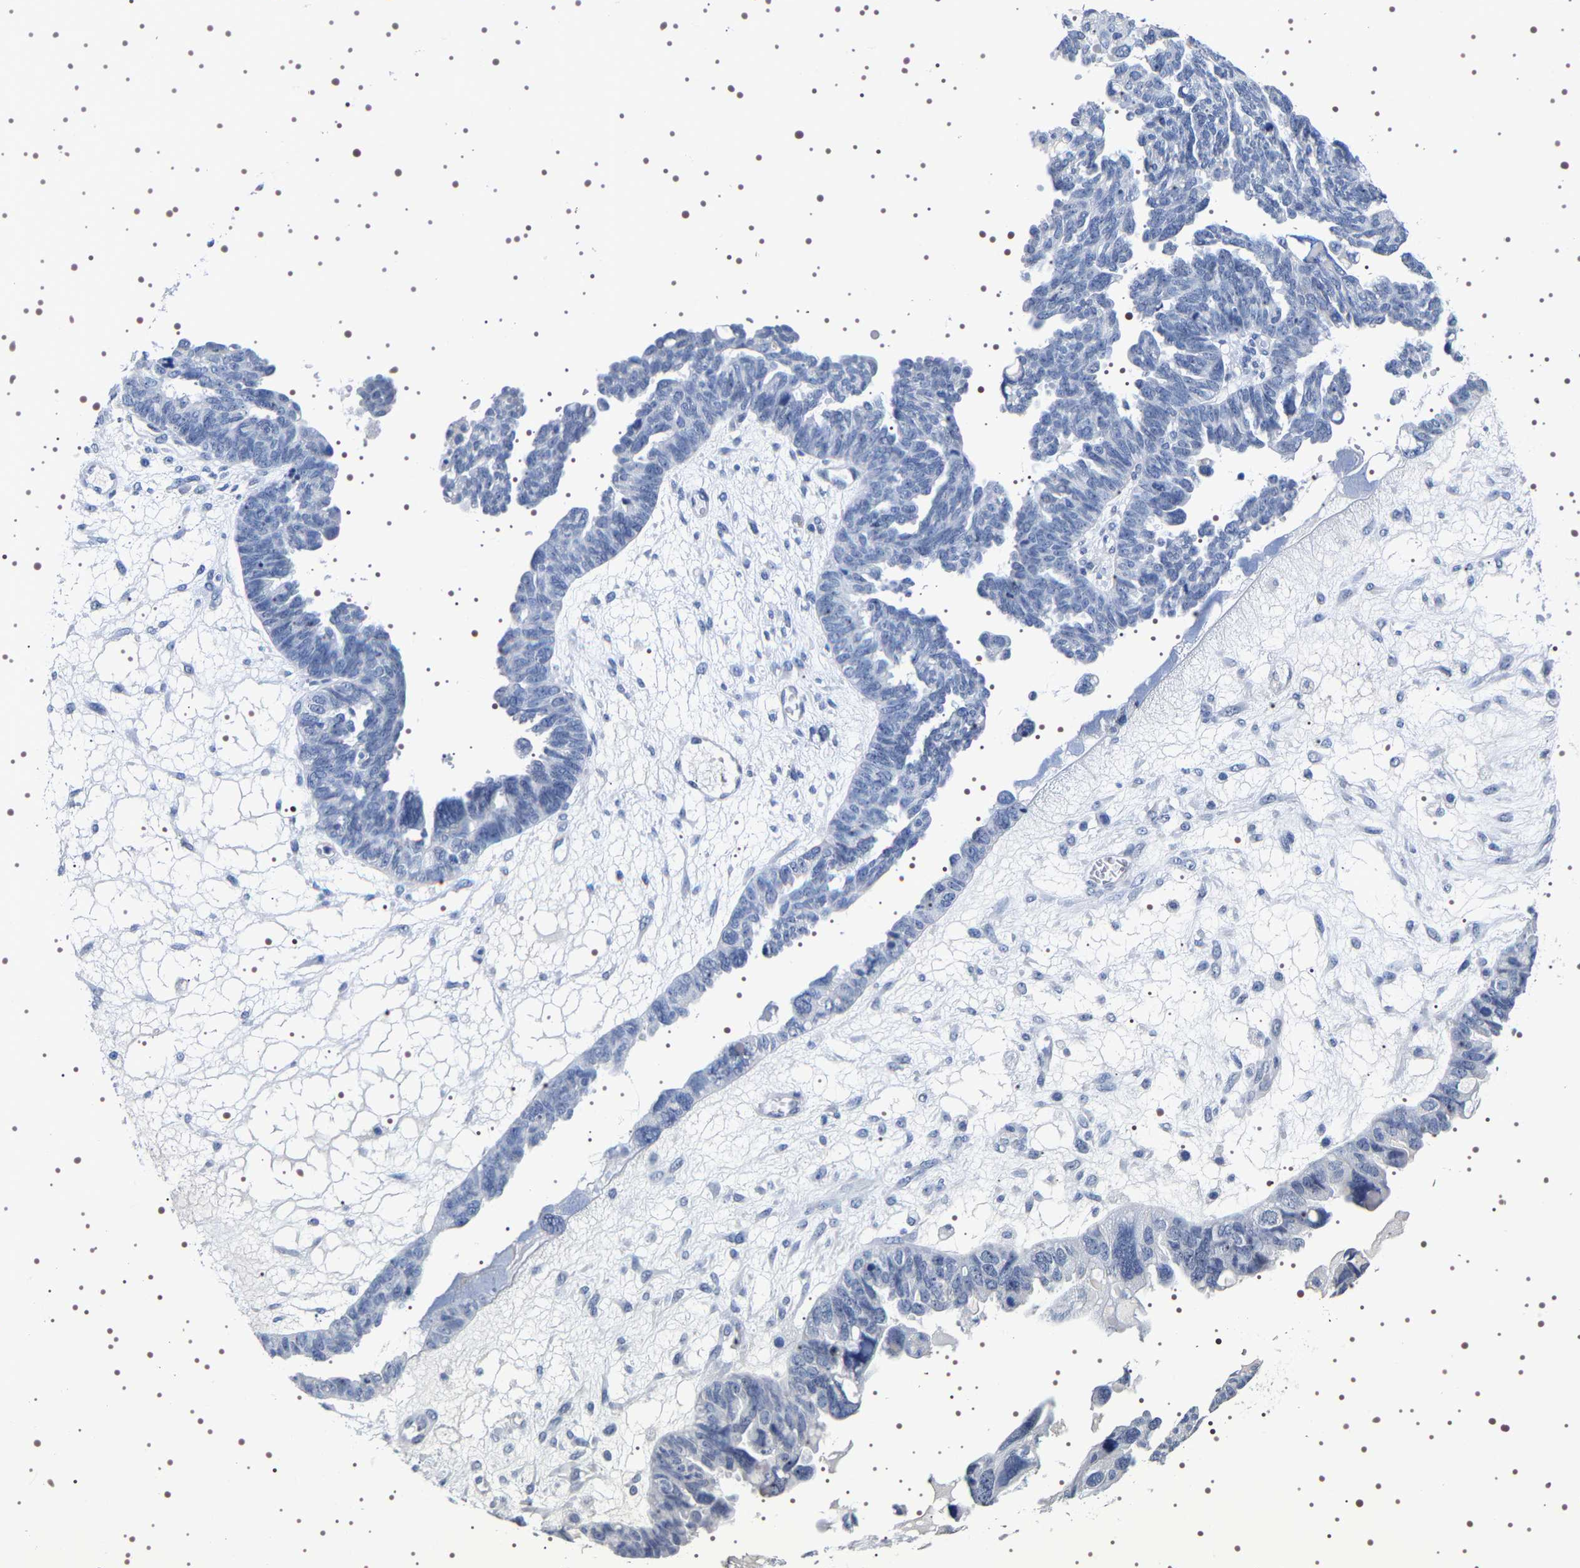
{"staining": {"intensity": "negative", "quantity": "none", "location": "none"}, "tissue": "ovarian cancer", "cell_type": "Tumor cells", "image_type": "cancer", "snomed": [{"axis": "morphology", "description": "Cystadenocarcinoma, serous, NOS"}, {"axis": "topography", "description": "Ovary"}], "caption": "Human ovarian serous cystadenocarcinoma stained for a protein using immunohistochemistry (IHC) shows no staining in tumor cells.", "gene": "UBQLN3", "patient": {"sex": "female", "age": 79}}